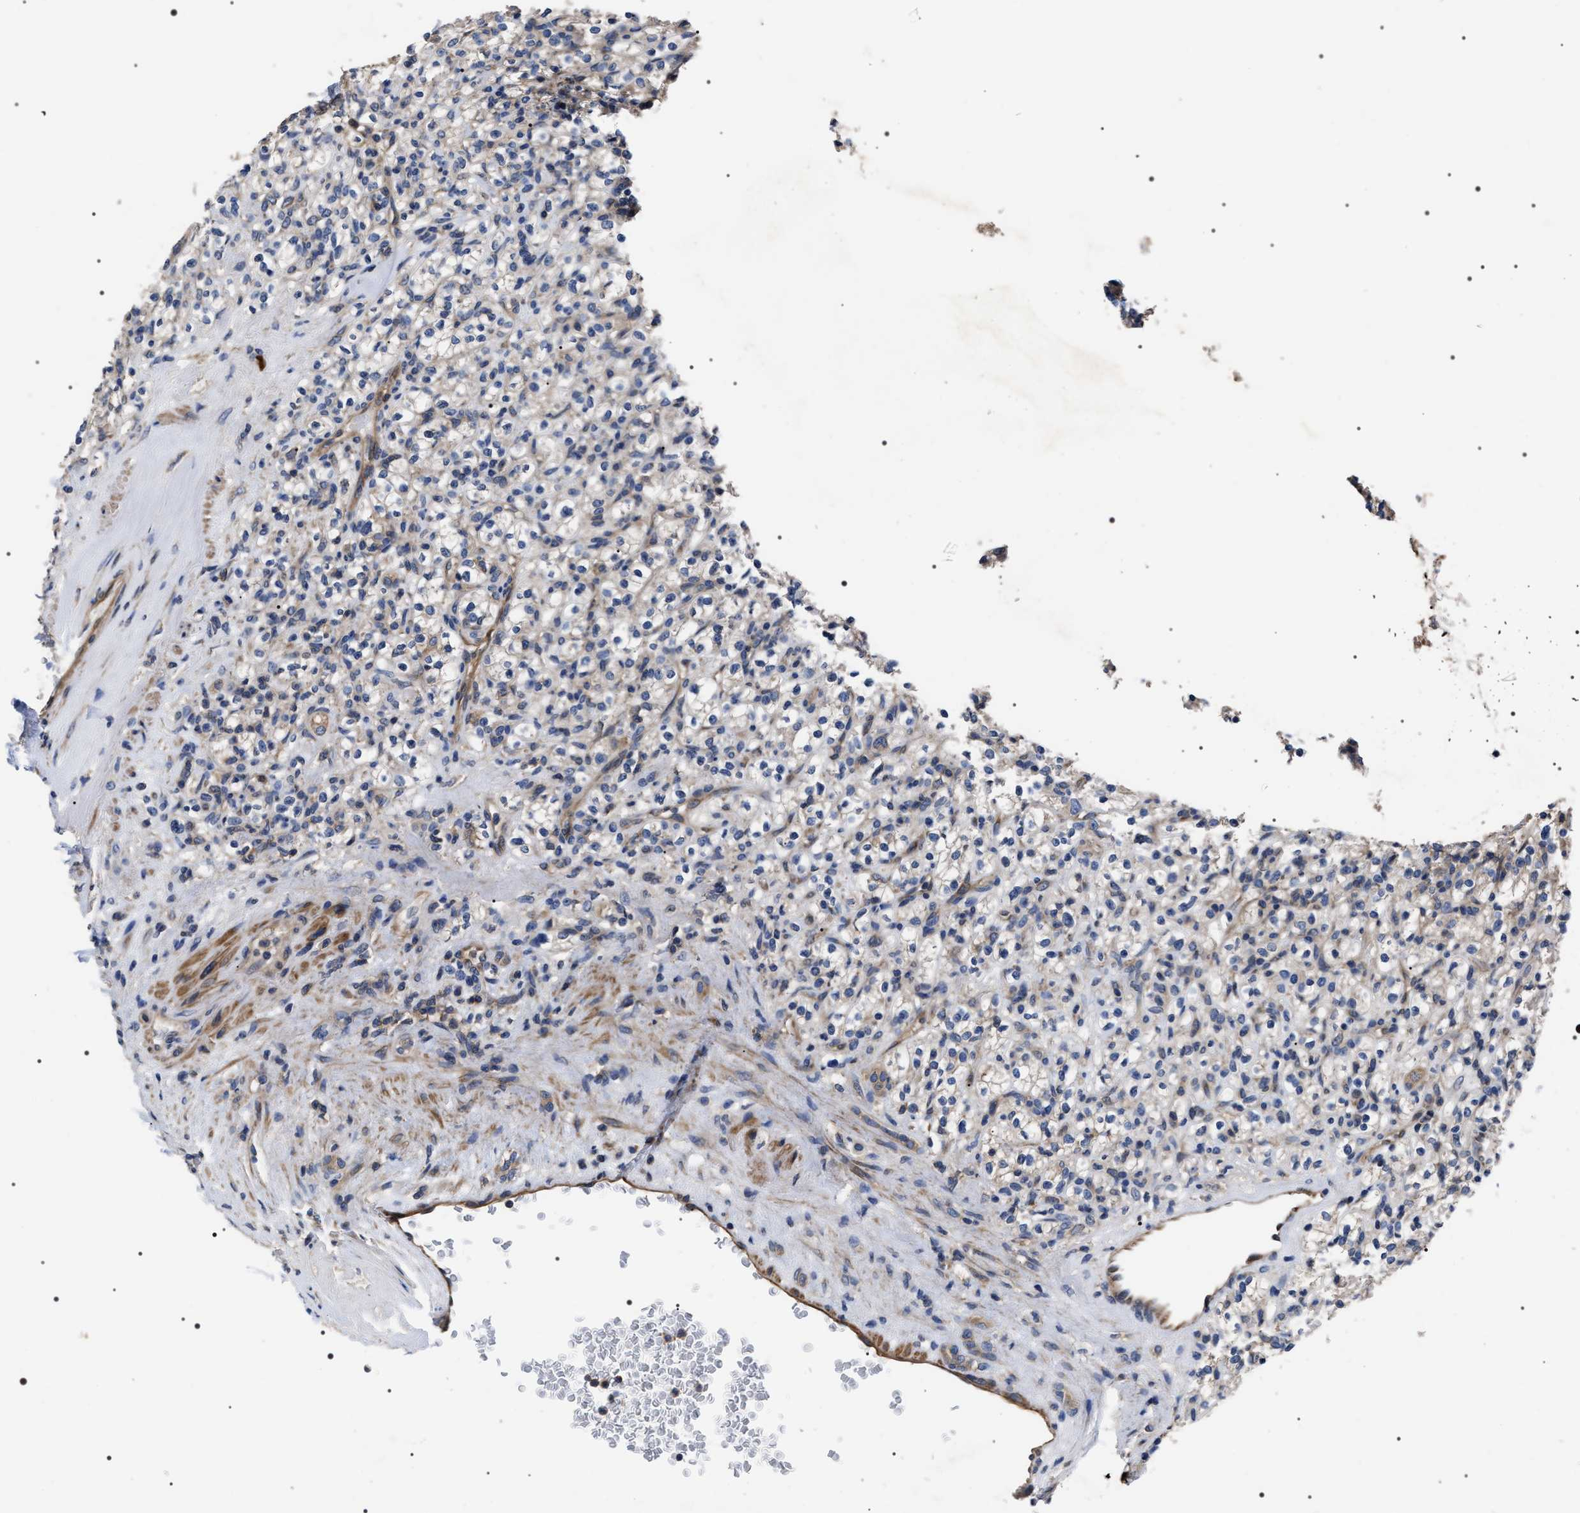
{"staining": {"intensity": "negative", "quantity": "none", "location": "none"}, "tissue": "renal cancer", "cell_type": "Tumor cells", "image_type": "cancer", "snomed": [{"axis": "morphology", "description": "Normal tissue, NOS"}, {"axis": "morphology", "description": "Adenocarcinoma, NOS"}, {"axis": "topography", "description": "Kidney"}], "caption": "Renal adenocarcinoma stained for a protein using IHC shows no expression tumor cells.", "gene": "MIS18A", "patient": {"sex": "female", "age": 72}}